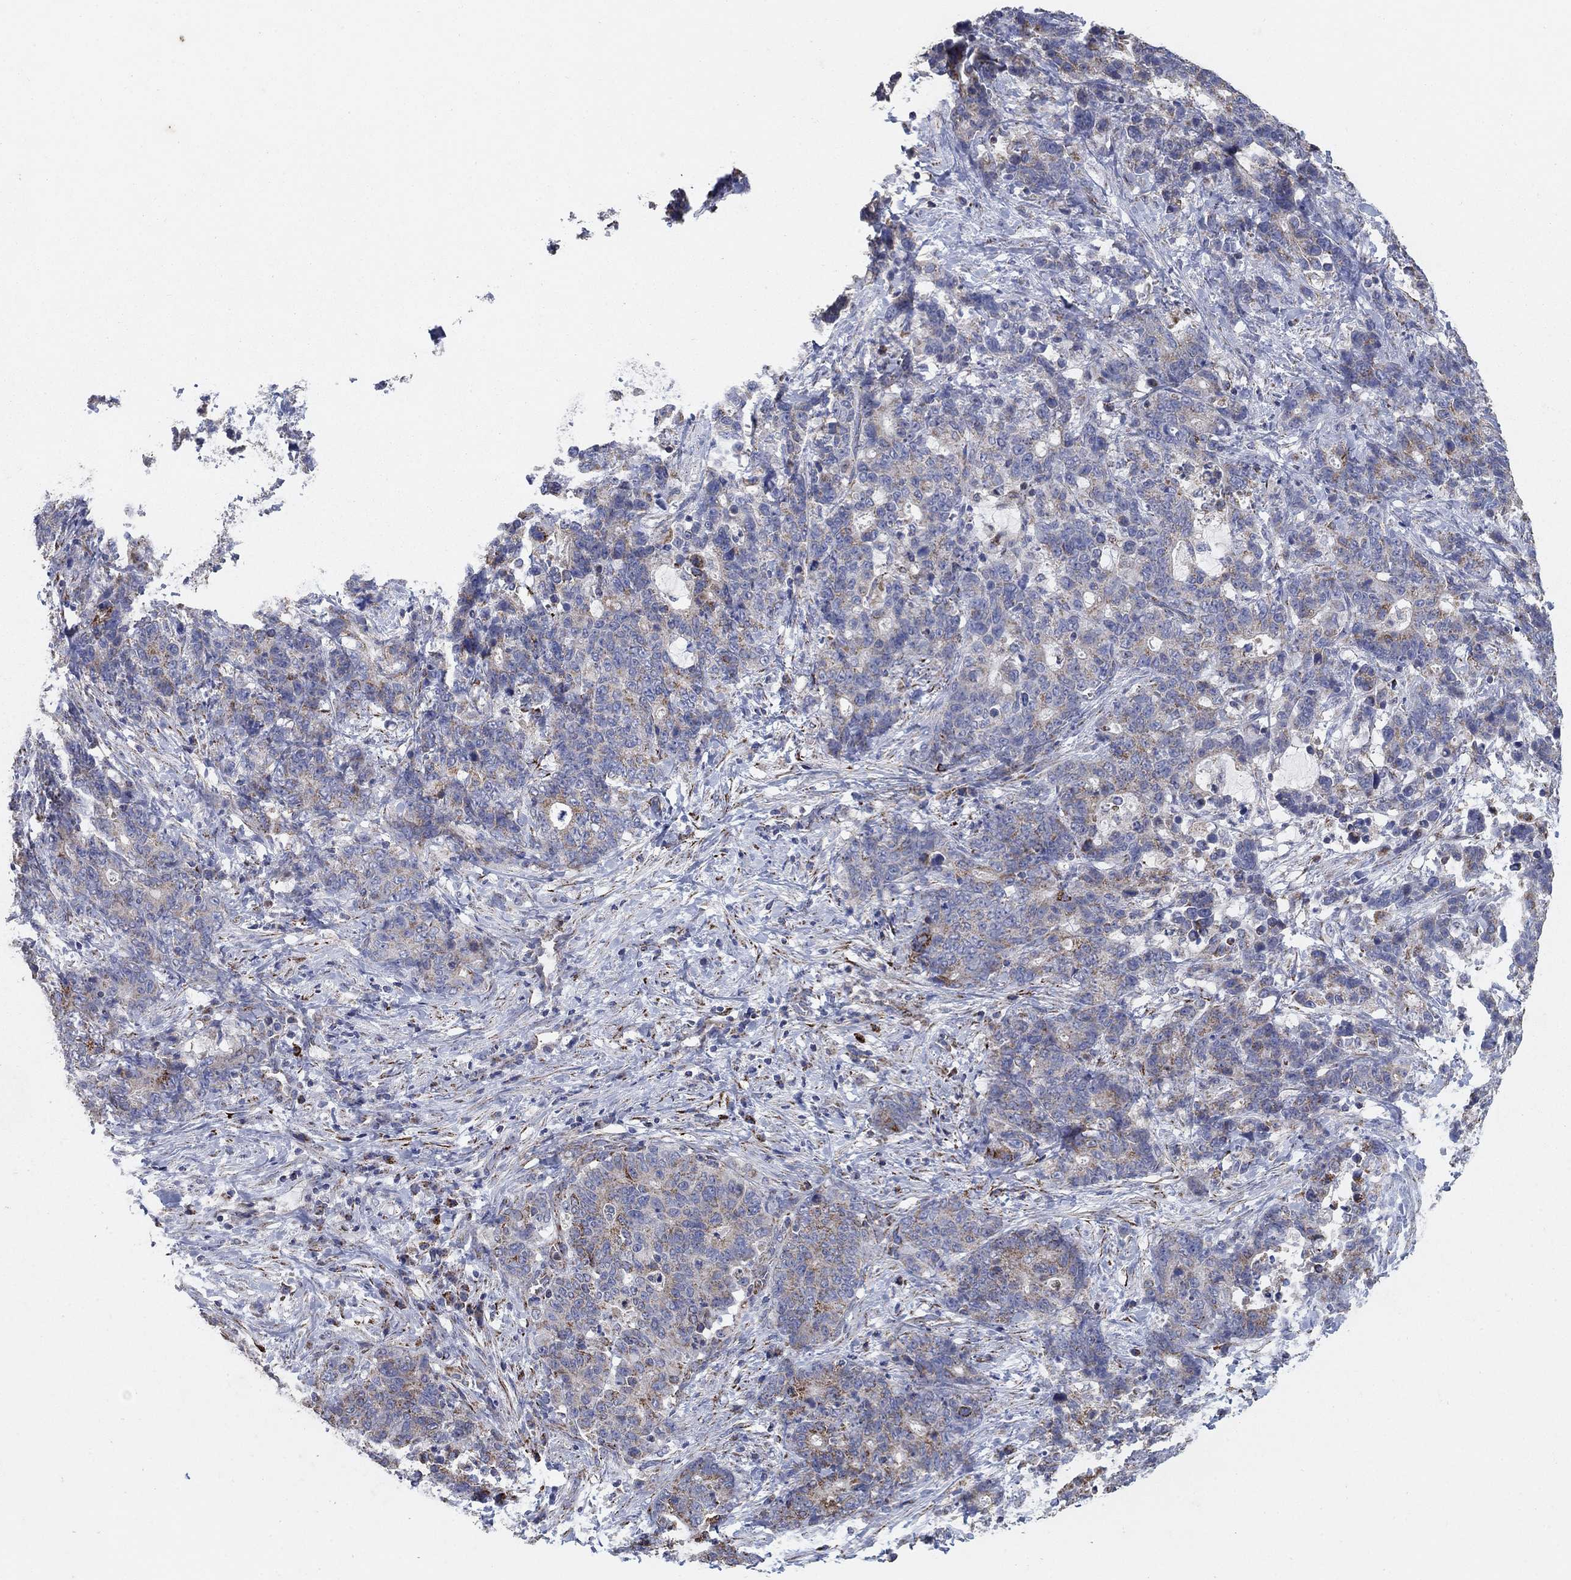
{"staining": {"intensity": "weak", "quantity": "25%-75%", "location": "cytoplasmic/membranous"}, "tissue": "stomach cancer", "cell_type": "Tumor cells", "image_type": "cancer", "snomed": [{"axis": "morphology", "description": "Normal tissue, NOS"}, {"axis": "morphology", "description": "Adenocarcinoma, NOS"}, {"axis": "topography", "description": "Stomach"}], "caption": "About 25%-75% of tumor cells in stomach cancer reveal weak cytoplasmic/membranous protein positivity as visualized by brown immunohistochemical staining.", "gene": "PNPLA2", "patient": {"sex": "female", "age": 64}}